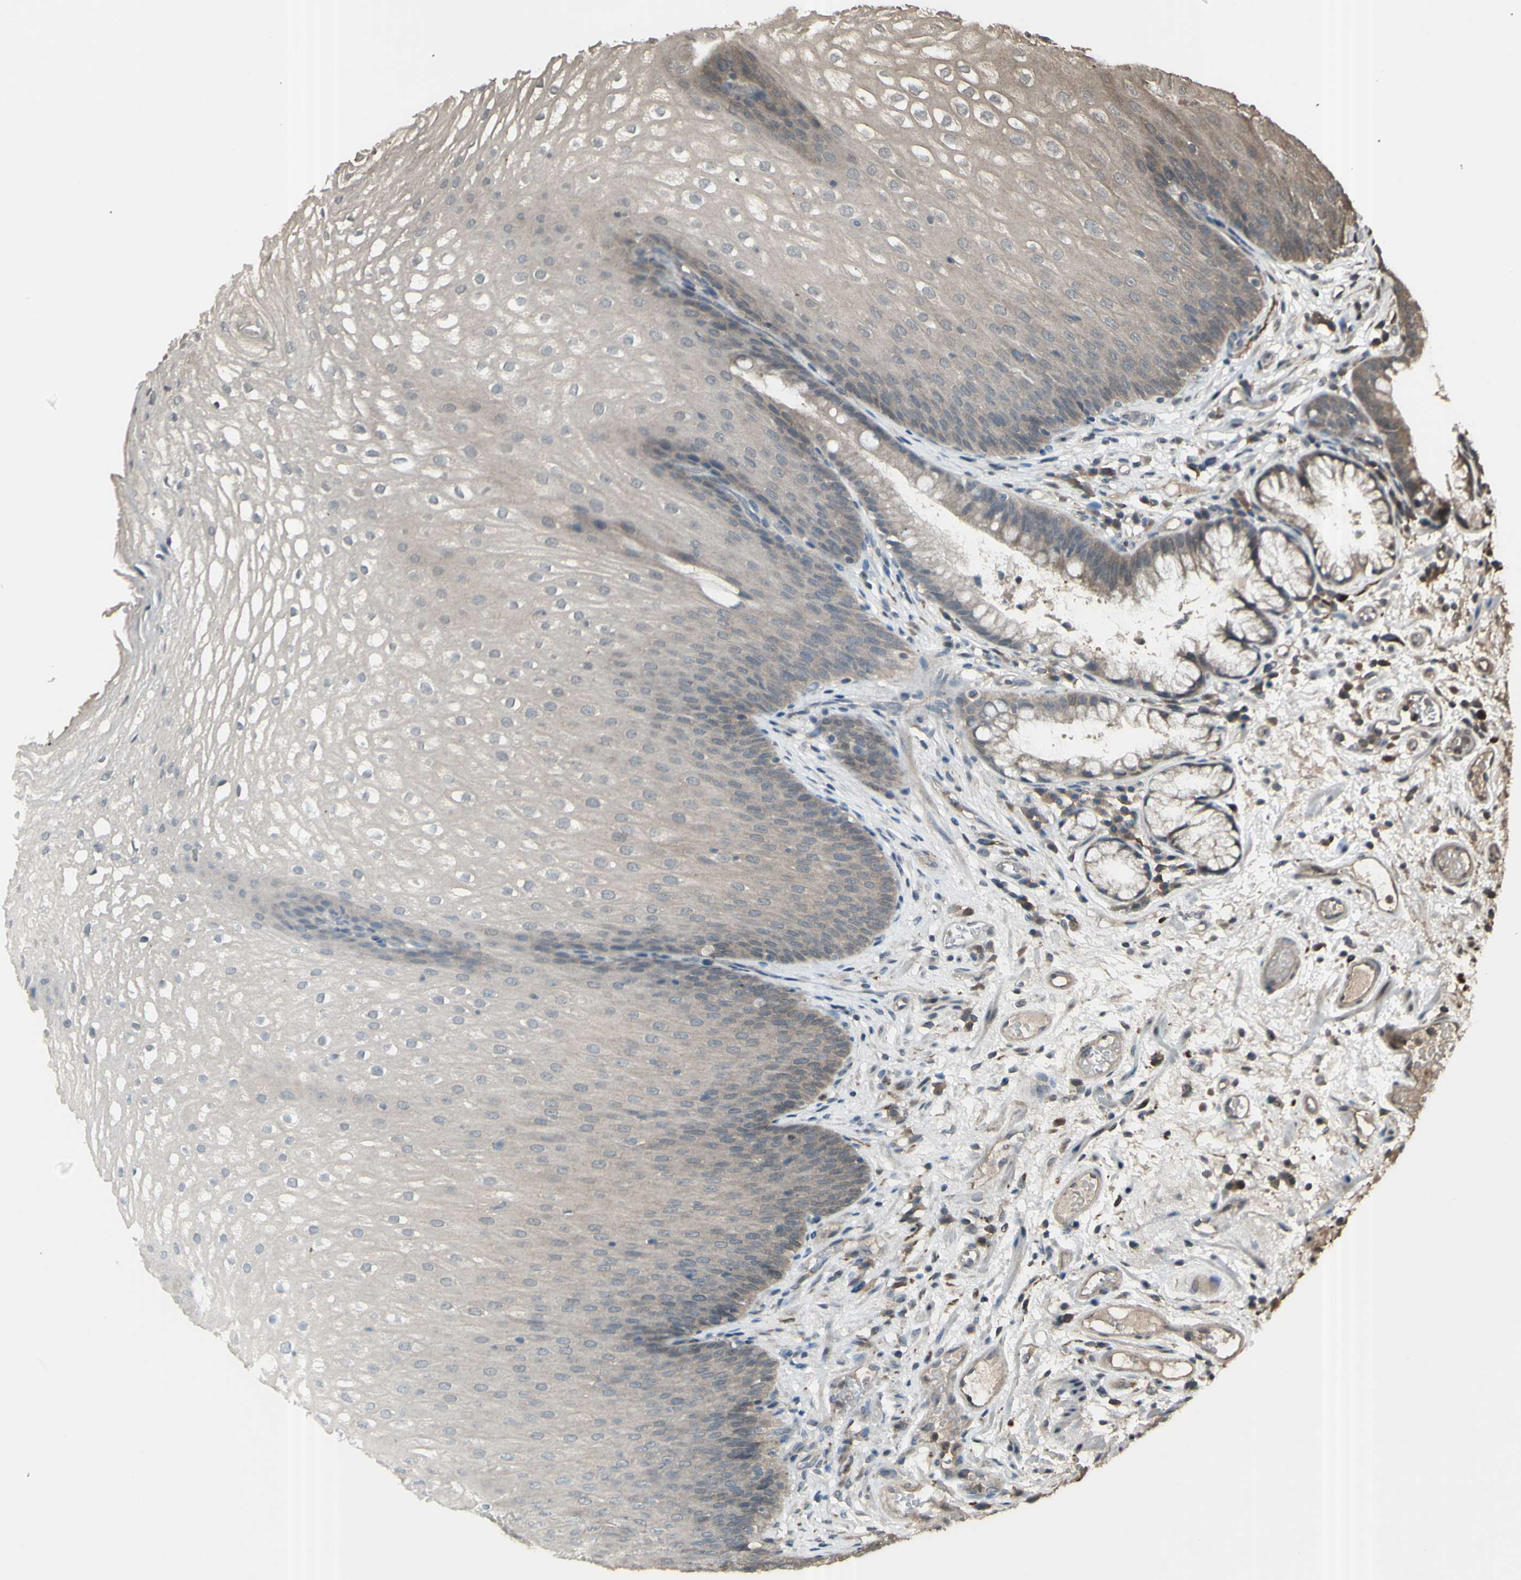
{"staining": {"intensity": "weak", "quantity": ">75%", "location": "cytoplasmic/membranous"}, "tissue": "stomach", "cell_type": "Glandular cells", "image_type": "normal", "snomed": [{"axis": "morphology", "description": "Normal tissue, NOS"}, {"axis": "topography", "description": "Stomach, upper"}], "caption": "IHC photomicrograph of benign stomach stained for a protein (brown), which reveals low levels of weak cytoplasmic/membranous positivity in about >75% of glandular cells.", "gene": "GNAS", "patient": {"sex": "male", "age": 72}}